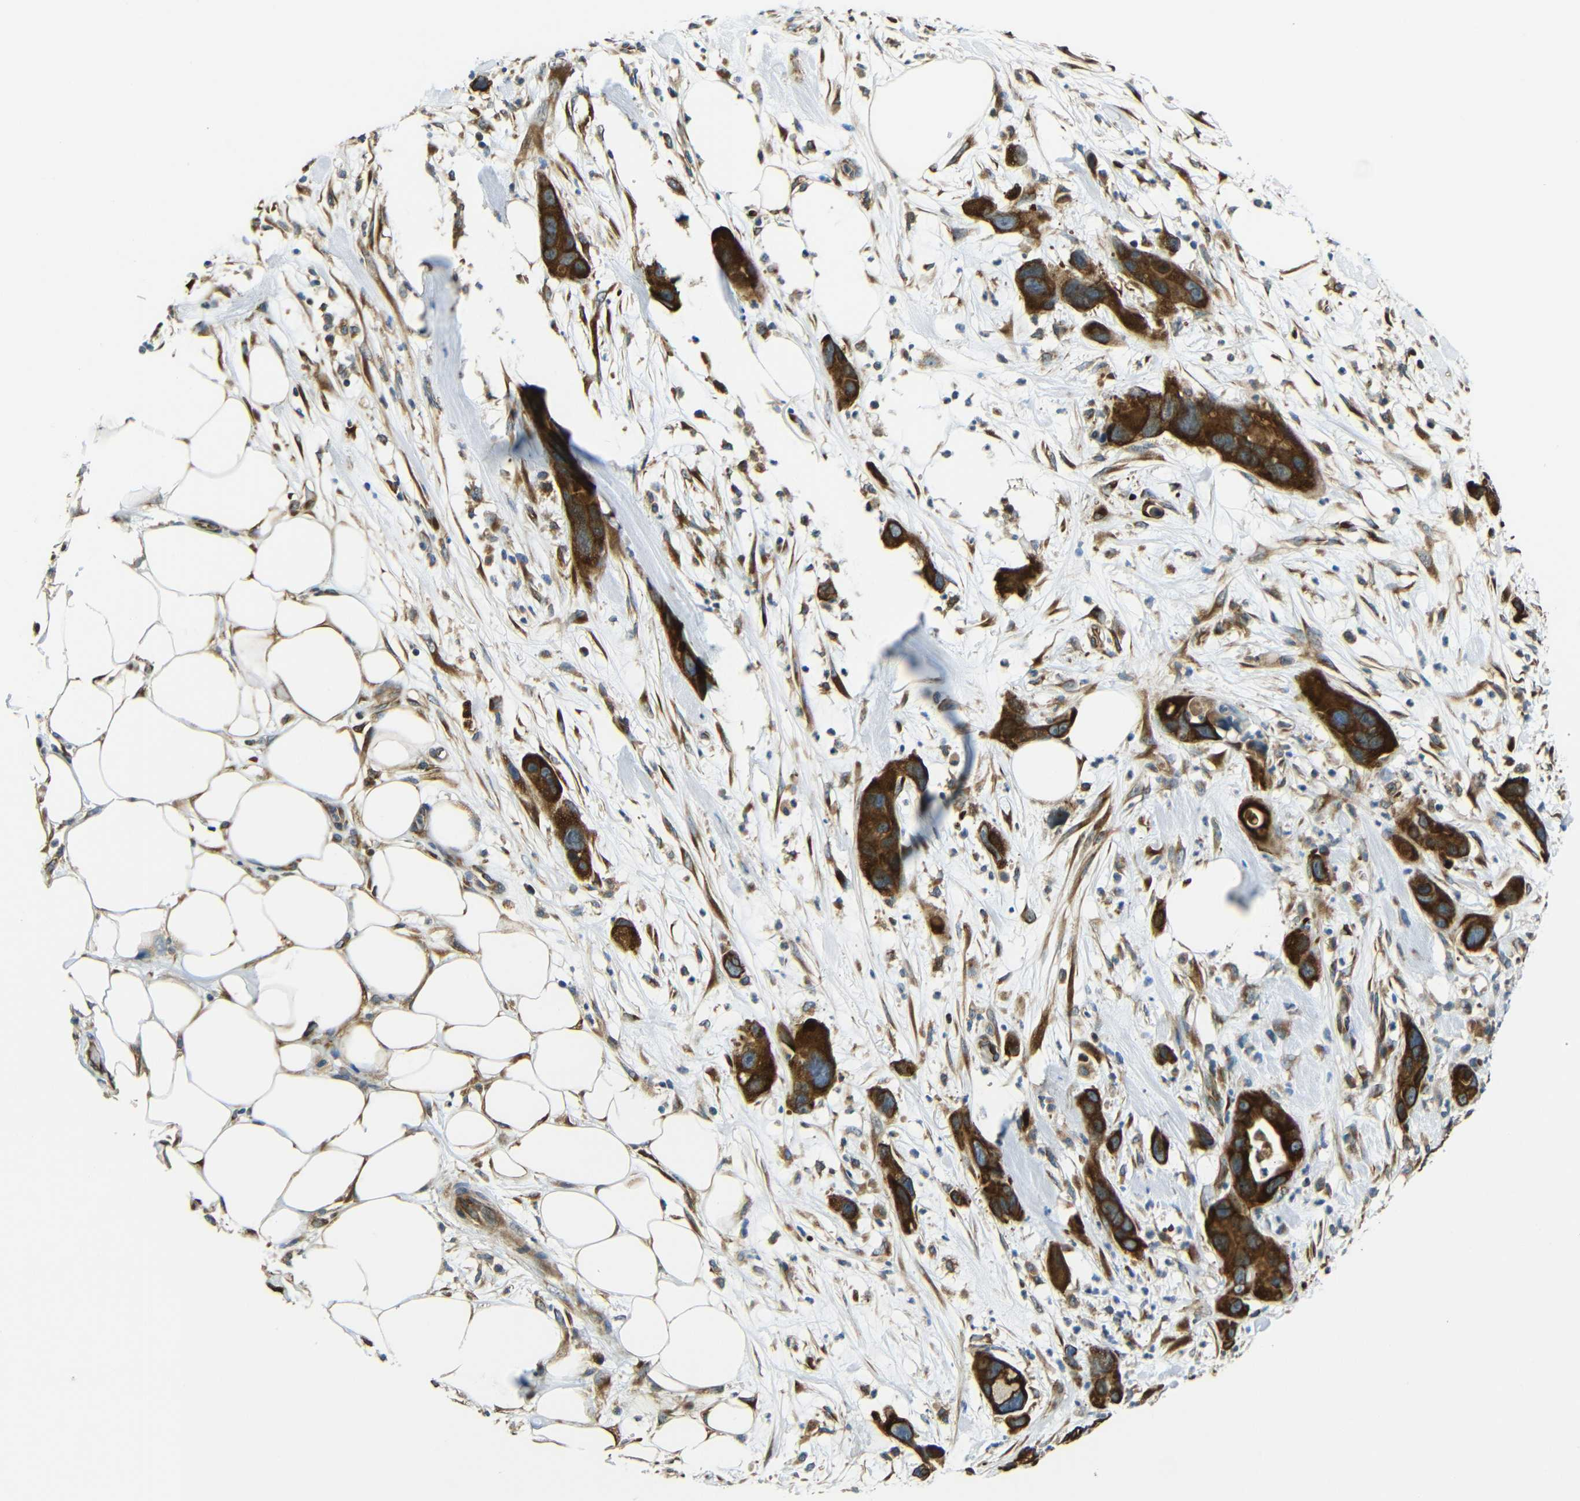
{"staining": {"intensity": "strong", "quantity": ">75%", "location": "cytoplasmic/membranous"}, "tissue": "pancreatic cancer", "cell_type": "Tumor cells", "image_type": "cancer", "snomed": [{"axis": "morphology", "description": "Adenocarcinoma, NOS"}, {"axis": "topography", "description": "Pancreas"}], "caption": "This micrograph shows IHC staining of human pancreatic cancer (adenocarcinoma), with high strong cytoplasmic/membranous positivity in approximately >75% of tumor cells.", "gene": "VAPB", "patient": {"sex": "female", "age": 71}}